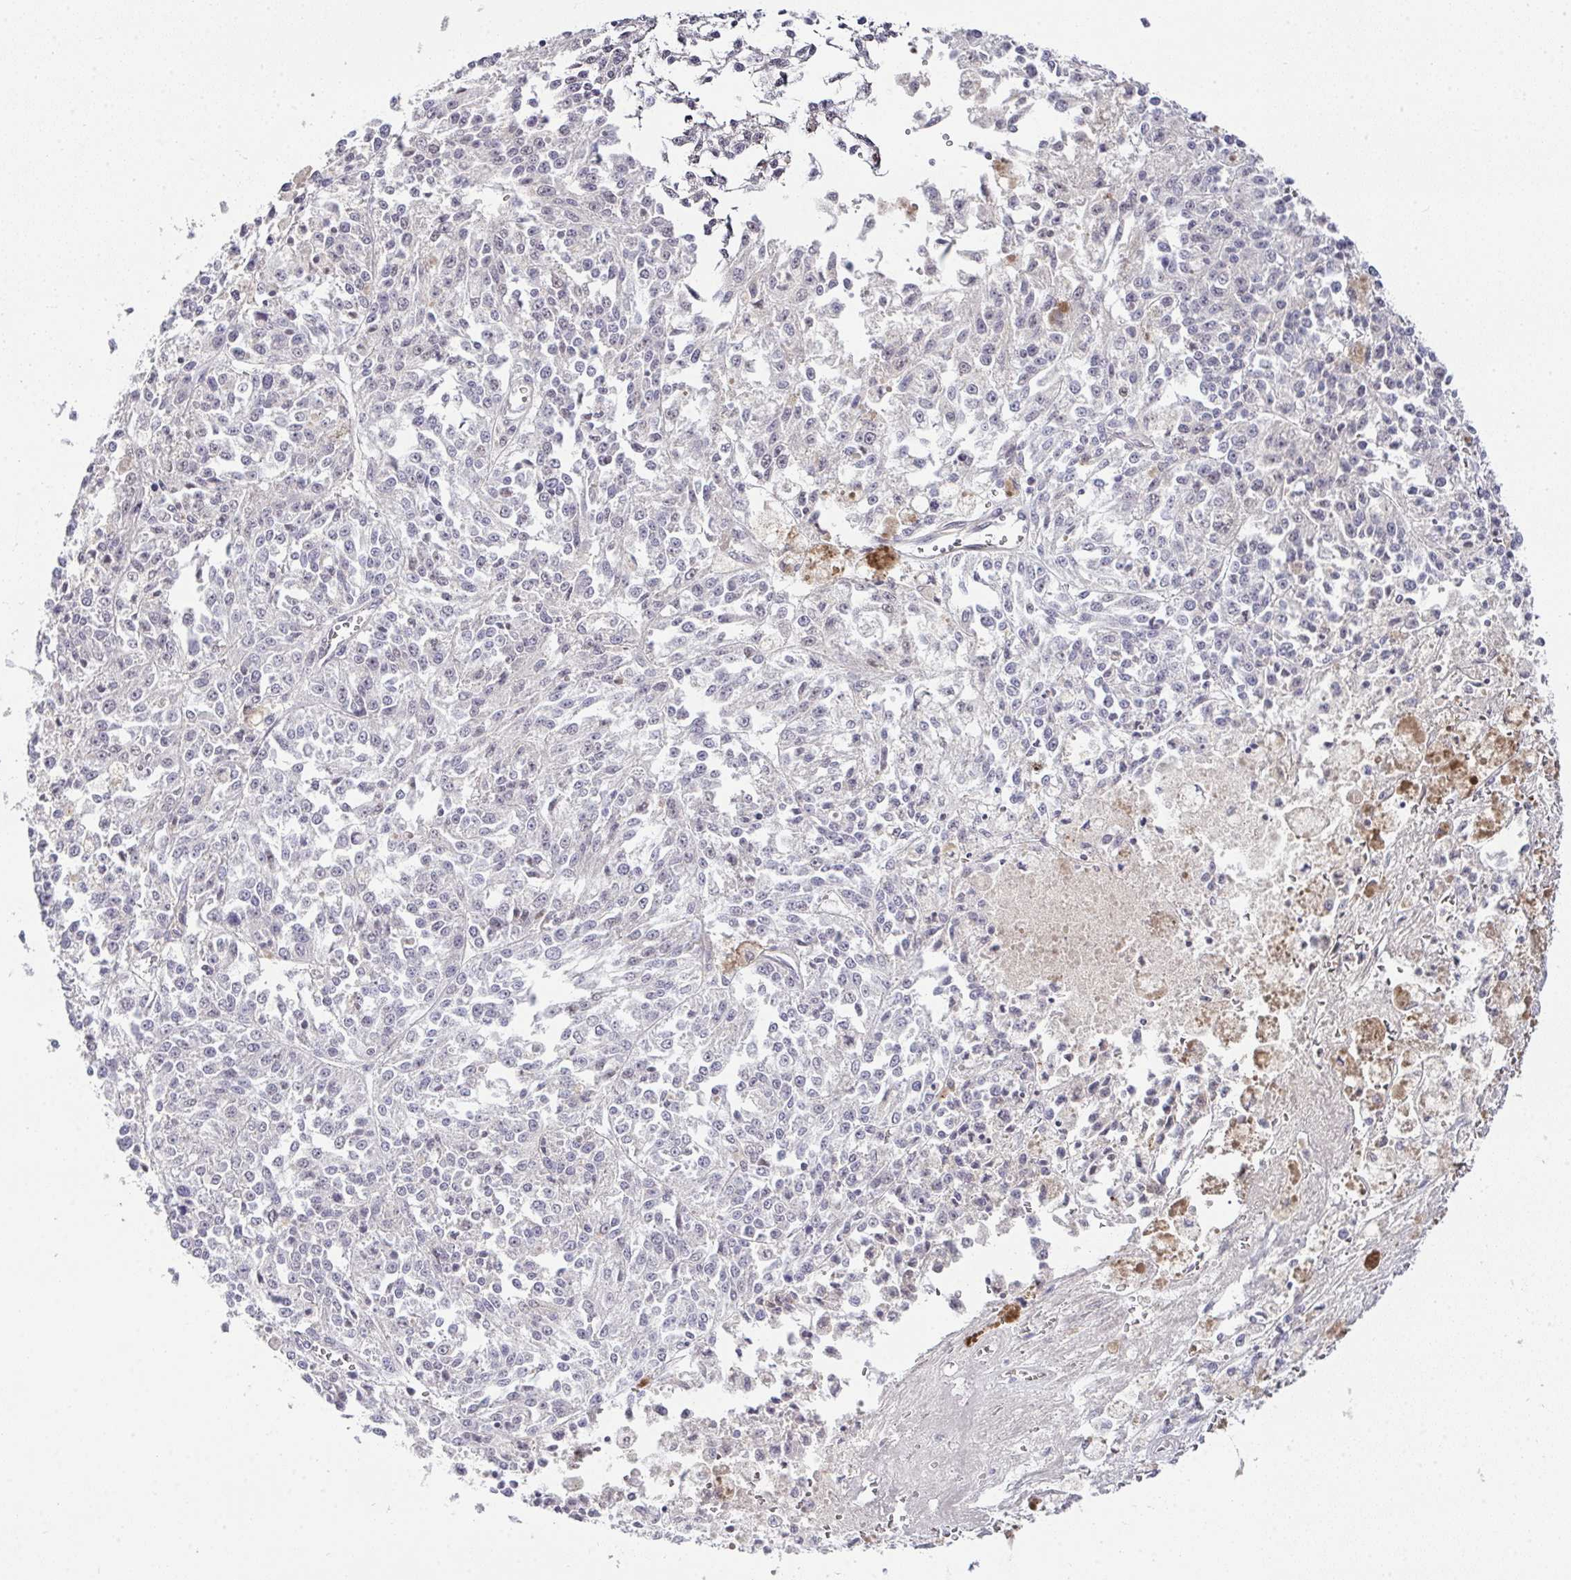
{"staining": {"intensity": "negative", "quantity": "none", "location": "none"}, "tissue": "melanoma", "cell_type": "Tumor cells", "image_type": "cancer", "snomed": [{"axis": "morphology", "description": "Malignant melanoma, NOS"}, {"axis": "topography", "description": "Skin"}], "caption": "Melanoma stained for a protein using IHC reveals no expression tumor cells.", "gene": "GLTPD2", "patient": {"sex": "female", "age": 64}}